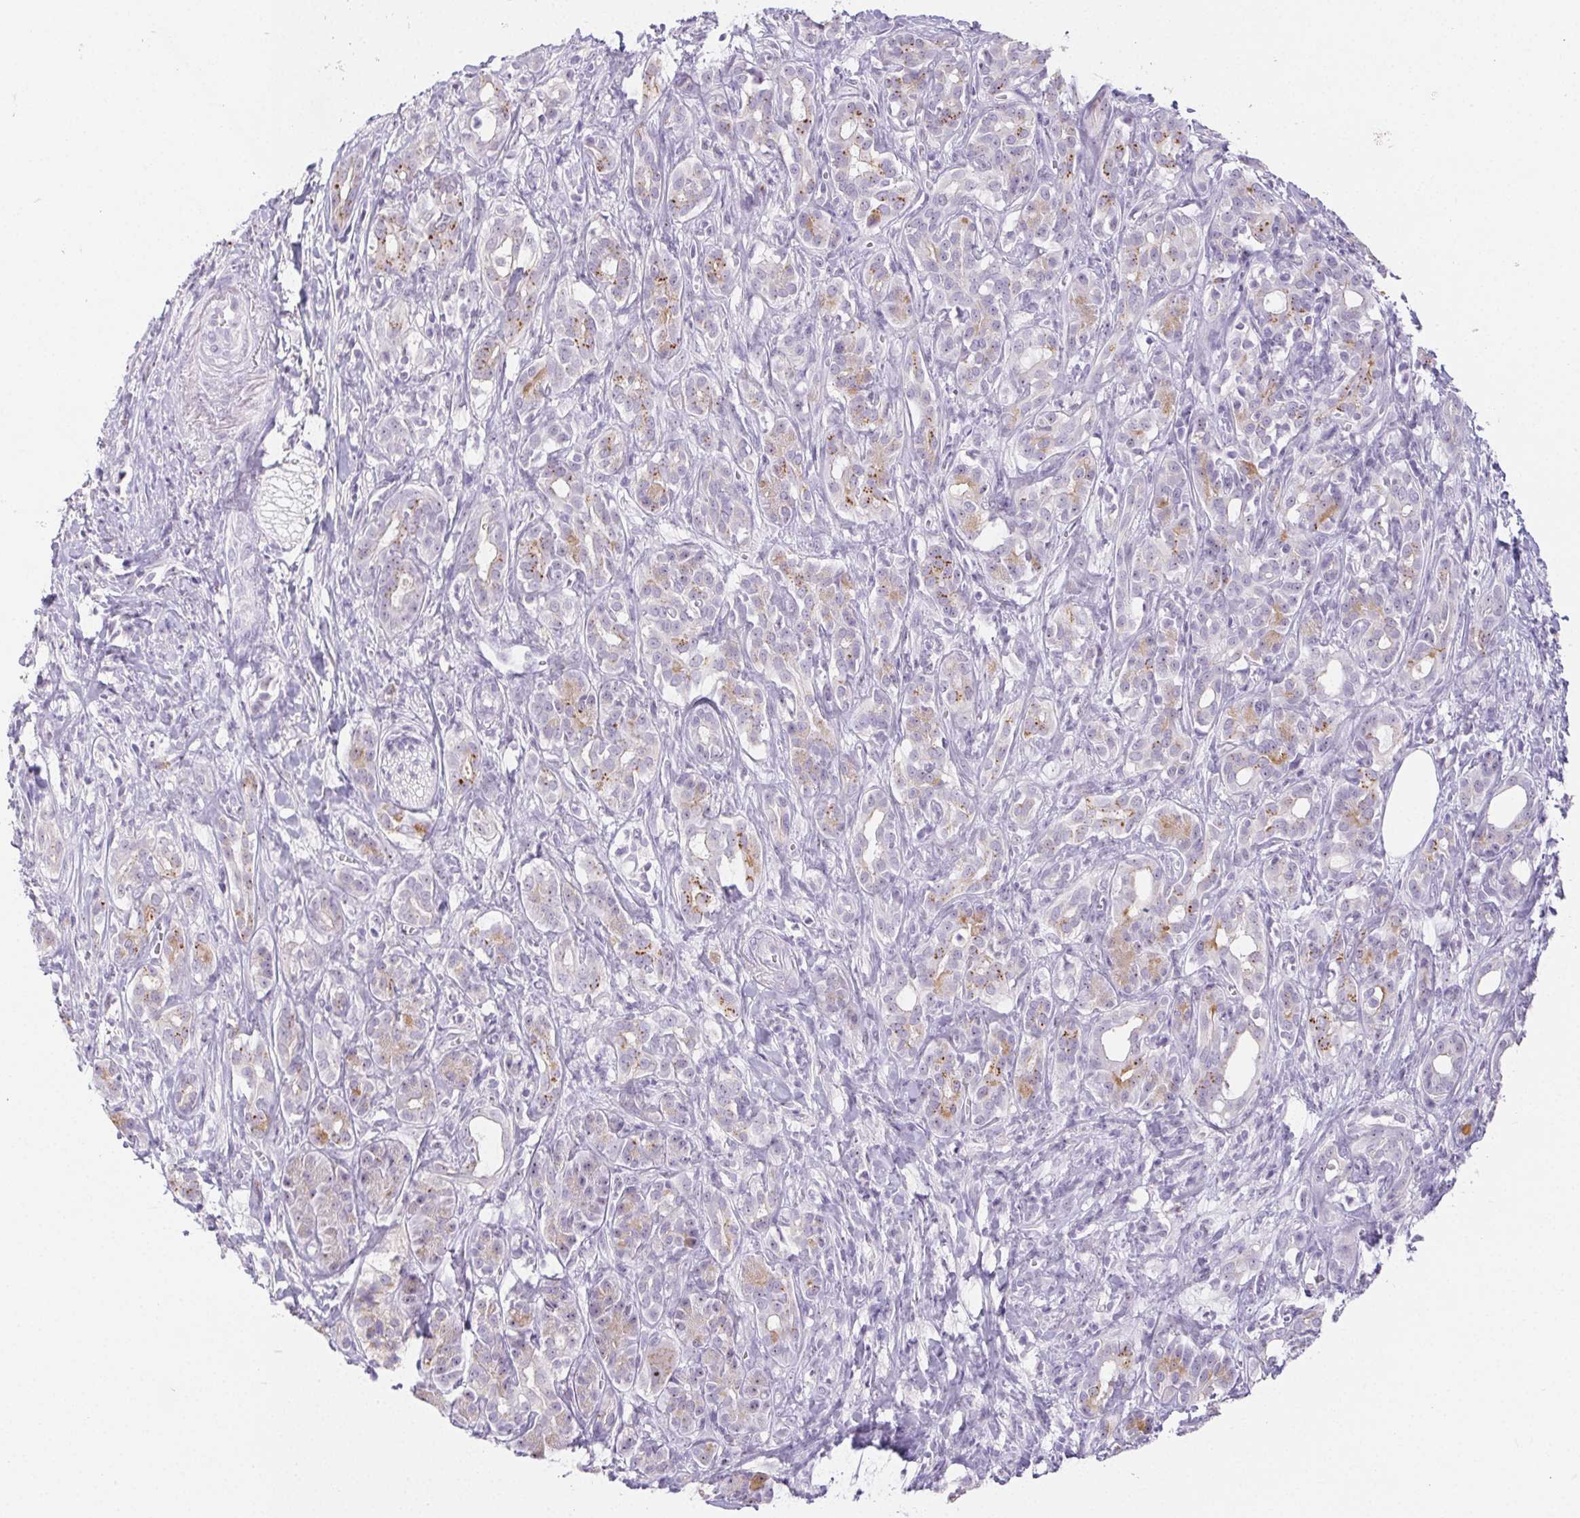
{"staining": {"intensity": "moderate", "quantity": "<25%", "location": "cytoplasmic/membranous"}, "tissue": "pancreatic cancer", "cell_type": "Tumor cells", "image_type": "cancer", "snomed": [{"axis": "morphology", "description": "Adenocarcinoma, NOS"}, {"axis": "topography", "description": "Pancreas"}], "caption": "Immunohistochemistry staining of adenocarcinoma (pancreatic), which exhibits low levels of moderate cytoplasmic/membranous positivity in approximately <25% of tumor cells indicating moderate cytoplasmic/membranous protein expression. The staining was performed using DAB (3,3'-diaminobenzidine) (brown) for protein detection and nuclei were counterstained in hematoxylin (blue).", "gene": "ST8SIA3", "patient": {"sex": "male", "age": 61}}